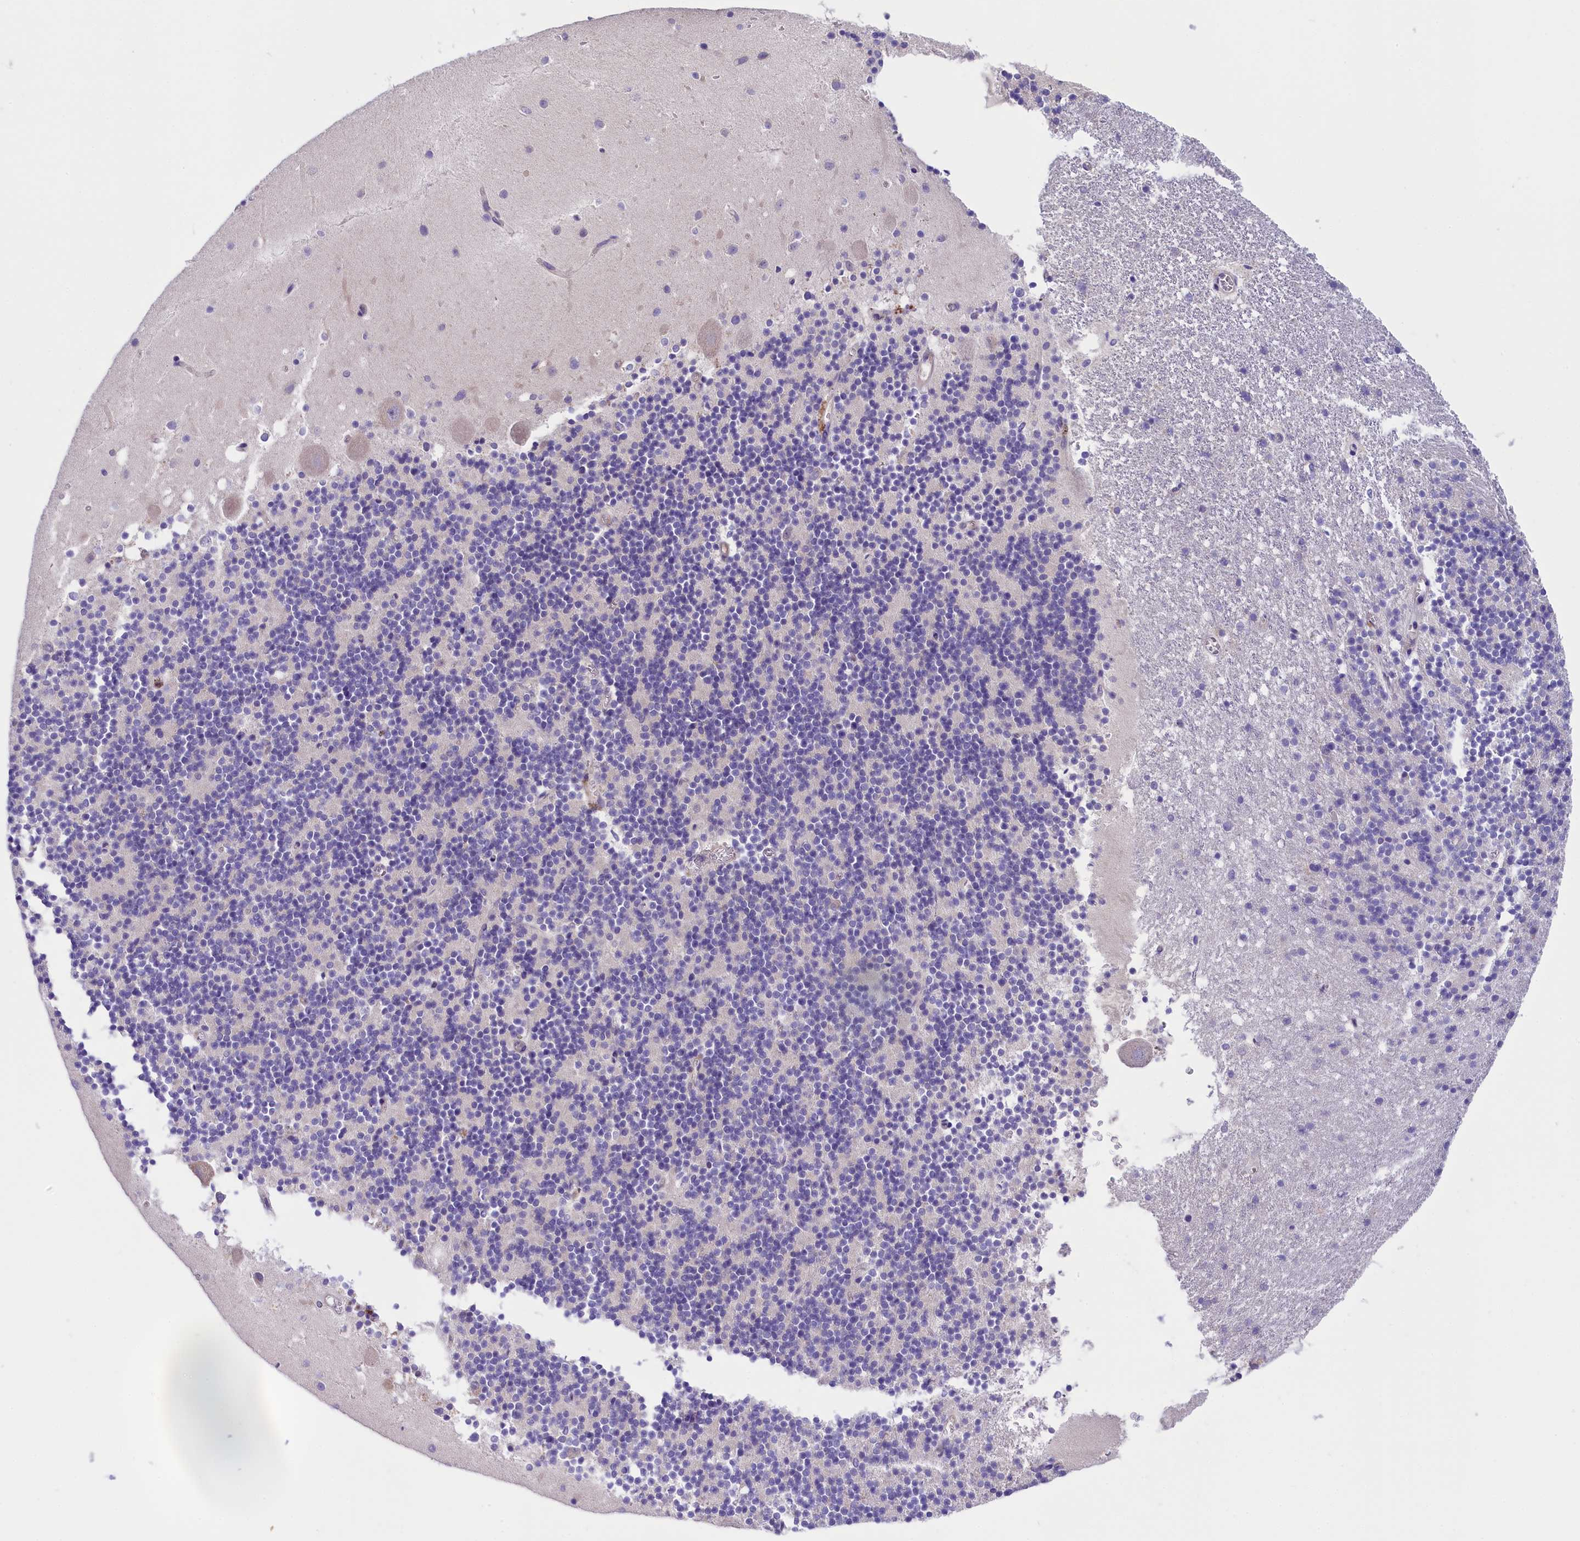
{"staining": {"intensity": "negative", "quantity": "none", "location": "none"}, "tissue": "cerebellum", "cell_type": "Cells in granular layer", "image_type": "normal", "snomed": [{"axis": "morphology", "description": "Normal tissue, NOS"}, {"axis": "topography", "description": "Cerebellum"}], "caption": "This is an IHC micrograph of benign cerebellum. There is no expression in cells in granular layer.", "gene": "CCDC32", "patient": {"sex": "male", "age": 54}}